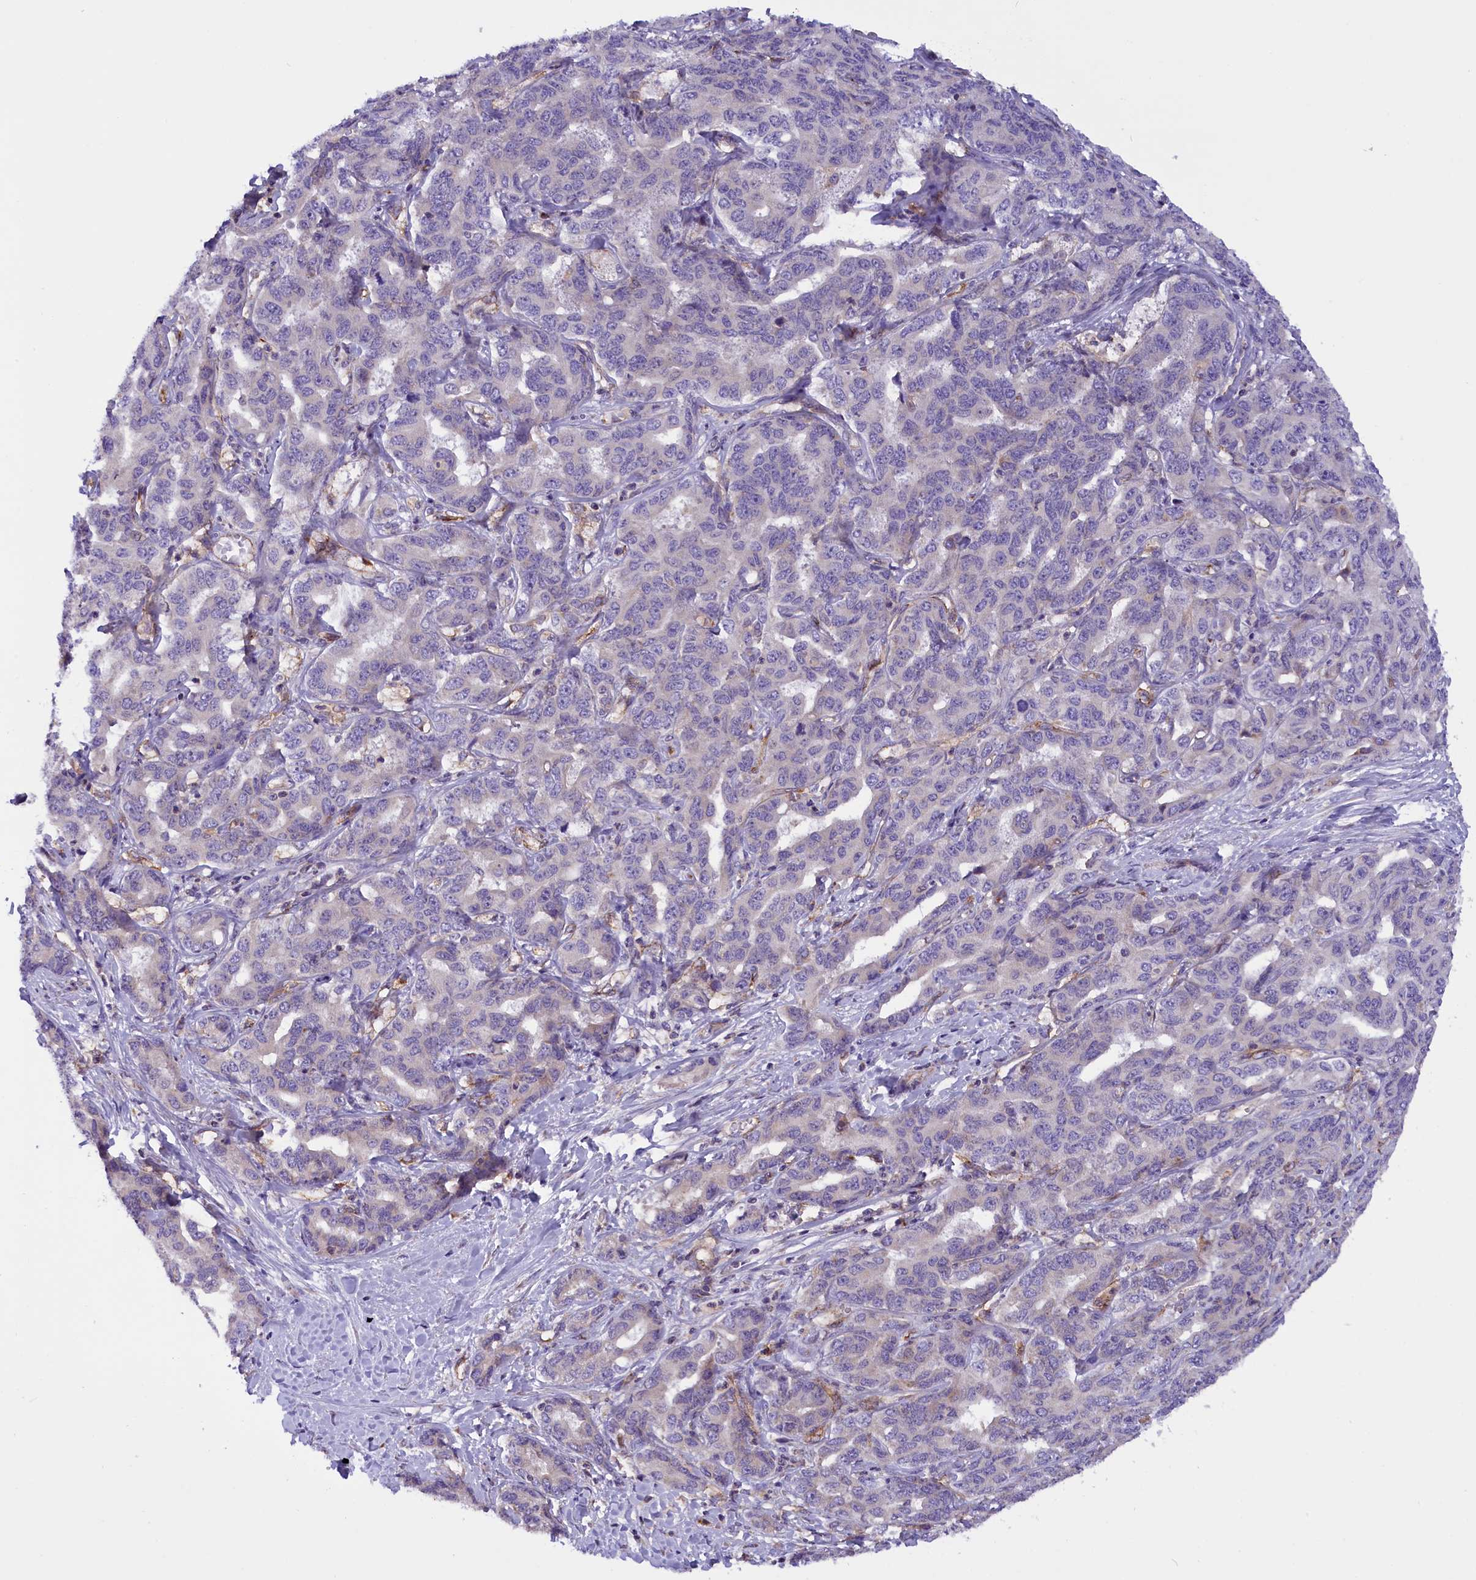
{"staining": {"intensity": "negative", "quantity": "none", "location": "none"}, "tissue": "liver cancer", "cell_type": "Tumor cells", "image_type": "cancer", "snomed": [{"axis": "morphology", "description": "Cholangiocarcinoma"}, {"axis": "topography", "description": "Liver"}], "caption": "Histopathology image shows no protein positivity in tumor cells of cholangiocarcinoma (liver) tissue. (DAB (3,3'-diaminobenzidine) immunohistochemistry (IHC), high magnification).", "gene": "DNAJB9", "patient": {"sex": "male", "age": 59}}